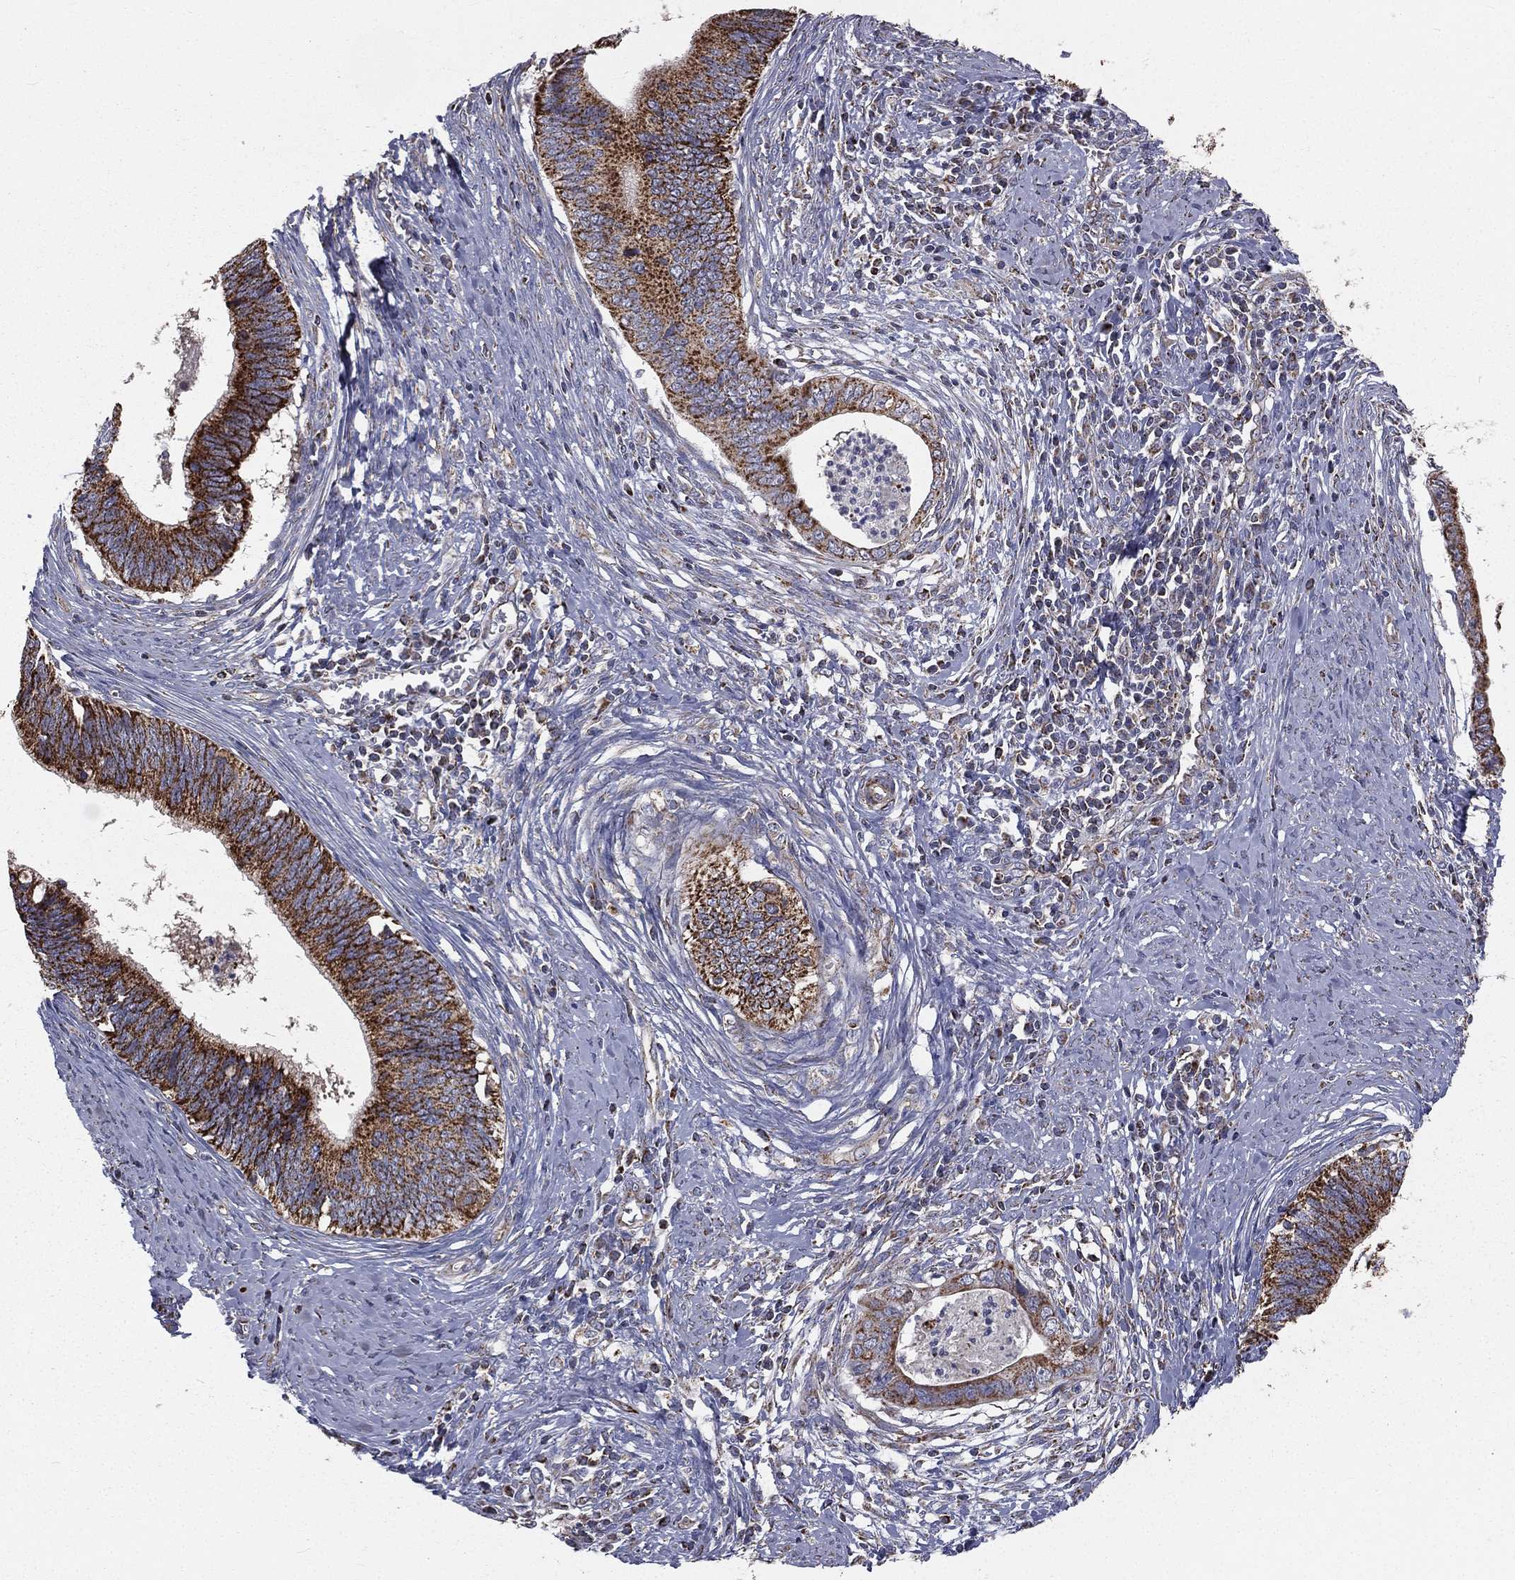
{"staining": {"intensity": "strong", "quantity": ">75%", "location": "cytoplasmic/membranous"}, "tissue": "cervical cancer", "cell_type": "Tumor cells", "image_type": "cancer", "snomed": [{"axis": "morphology", "description": "Adenocarcinoma, NOS"}, {"axis": "topography", "description": "Cervix"}], "caption": "Immunohistochemistry (IHC) photomicrograph of human cervical cancer (adenocarcinoma) stained for a protein (brown), which displays high levels of strong cytoplasmic/membranous staining in about >75% of tumor cells.", "gene": "HADH", "patient": {"sex": "female", "age": 42}}